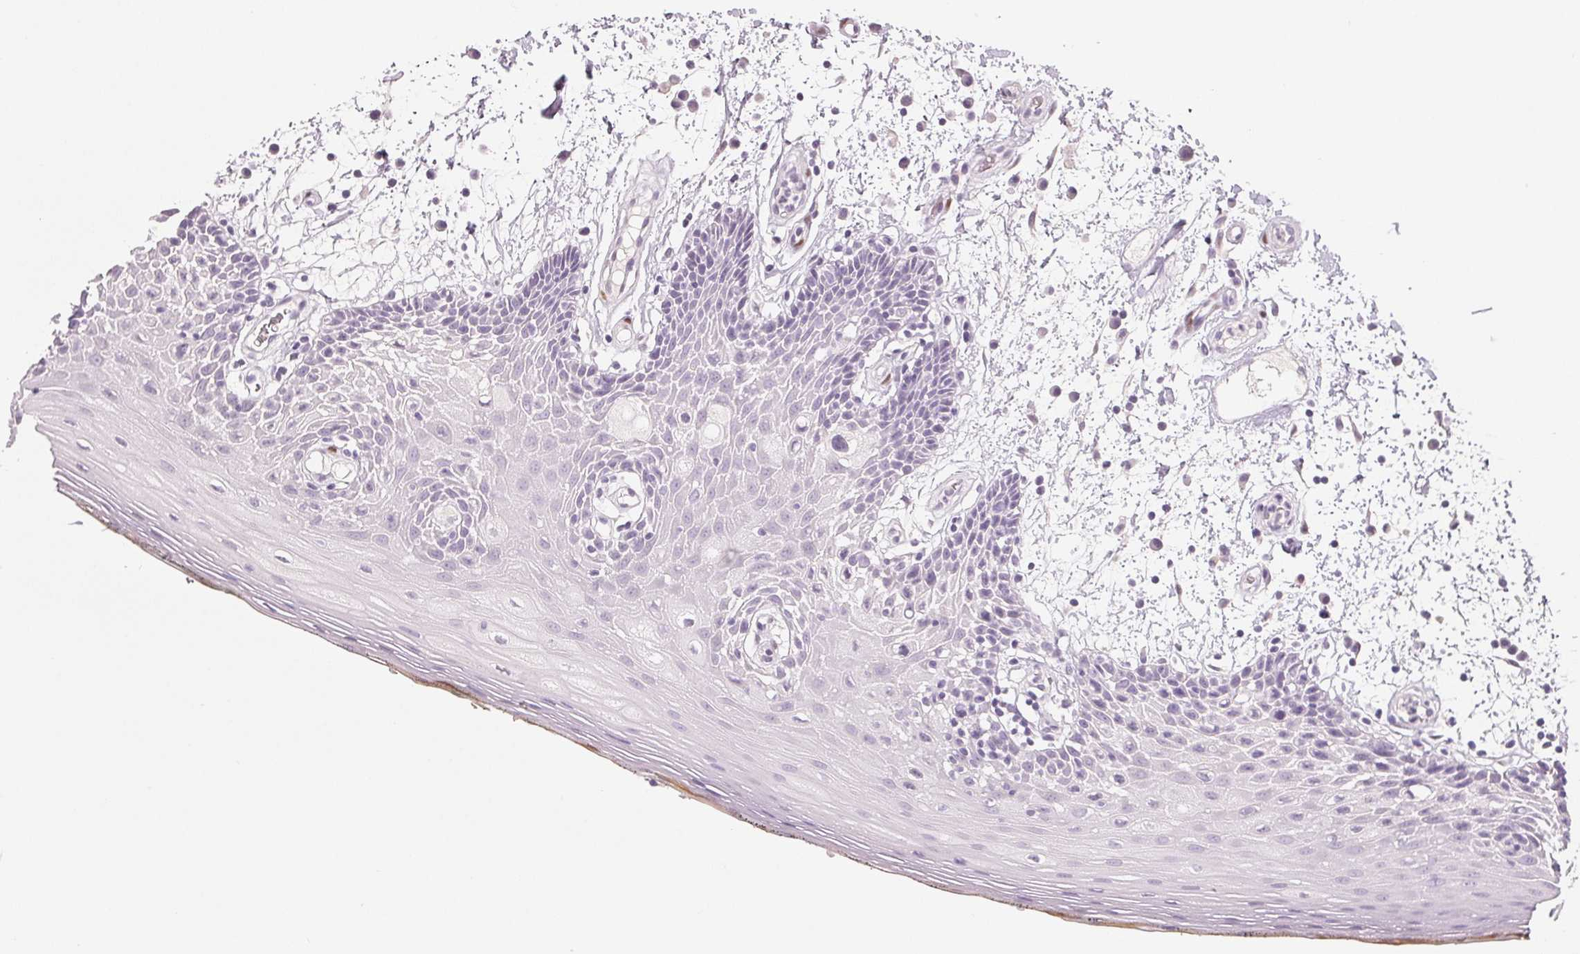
{"staining": {"intensity": "negative", "quantity": "none", "location": "none"}, "tissue": "oral mucosa", "cell_type": "Squamous epithelial cells", "image_type": "normal", "snomed": [{"axis": "morphology", "description": "Normal tissue, NOS"}, {"axis": "morphology", "description": "Squamous cell carcinoma, NOS"}, {"axis": "topography", "description": "Oral tissue"}, {"axis": "topography", "description": "Head-Neck"}], "caption": "IHC of benign oral mucosa demonstrates no expression in squamous epithelial cells. (DAB immunohistochemistry visualized using brightfield microscopy, high magnification).", "gene": "SMARCD3", "patient": {"sex": "male", "age": 52}}